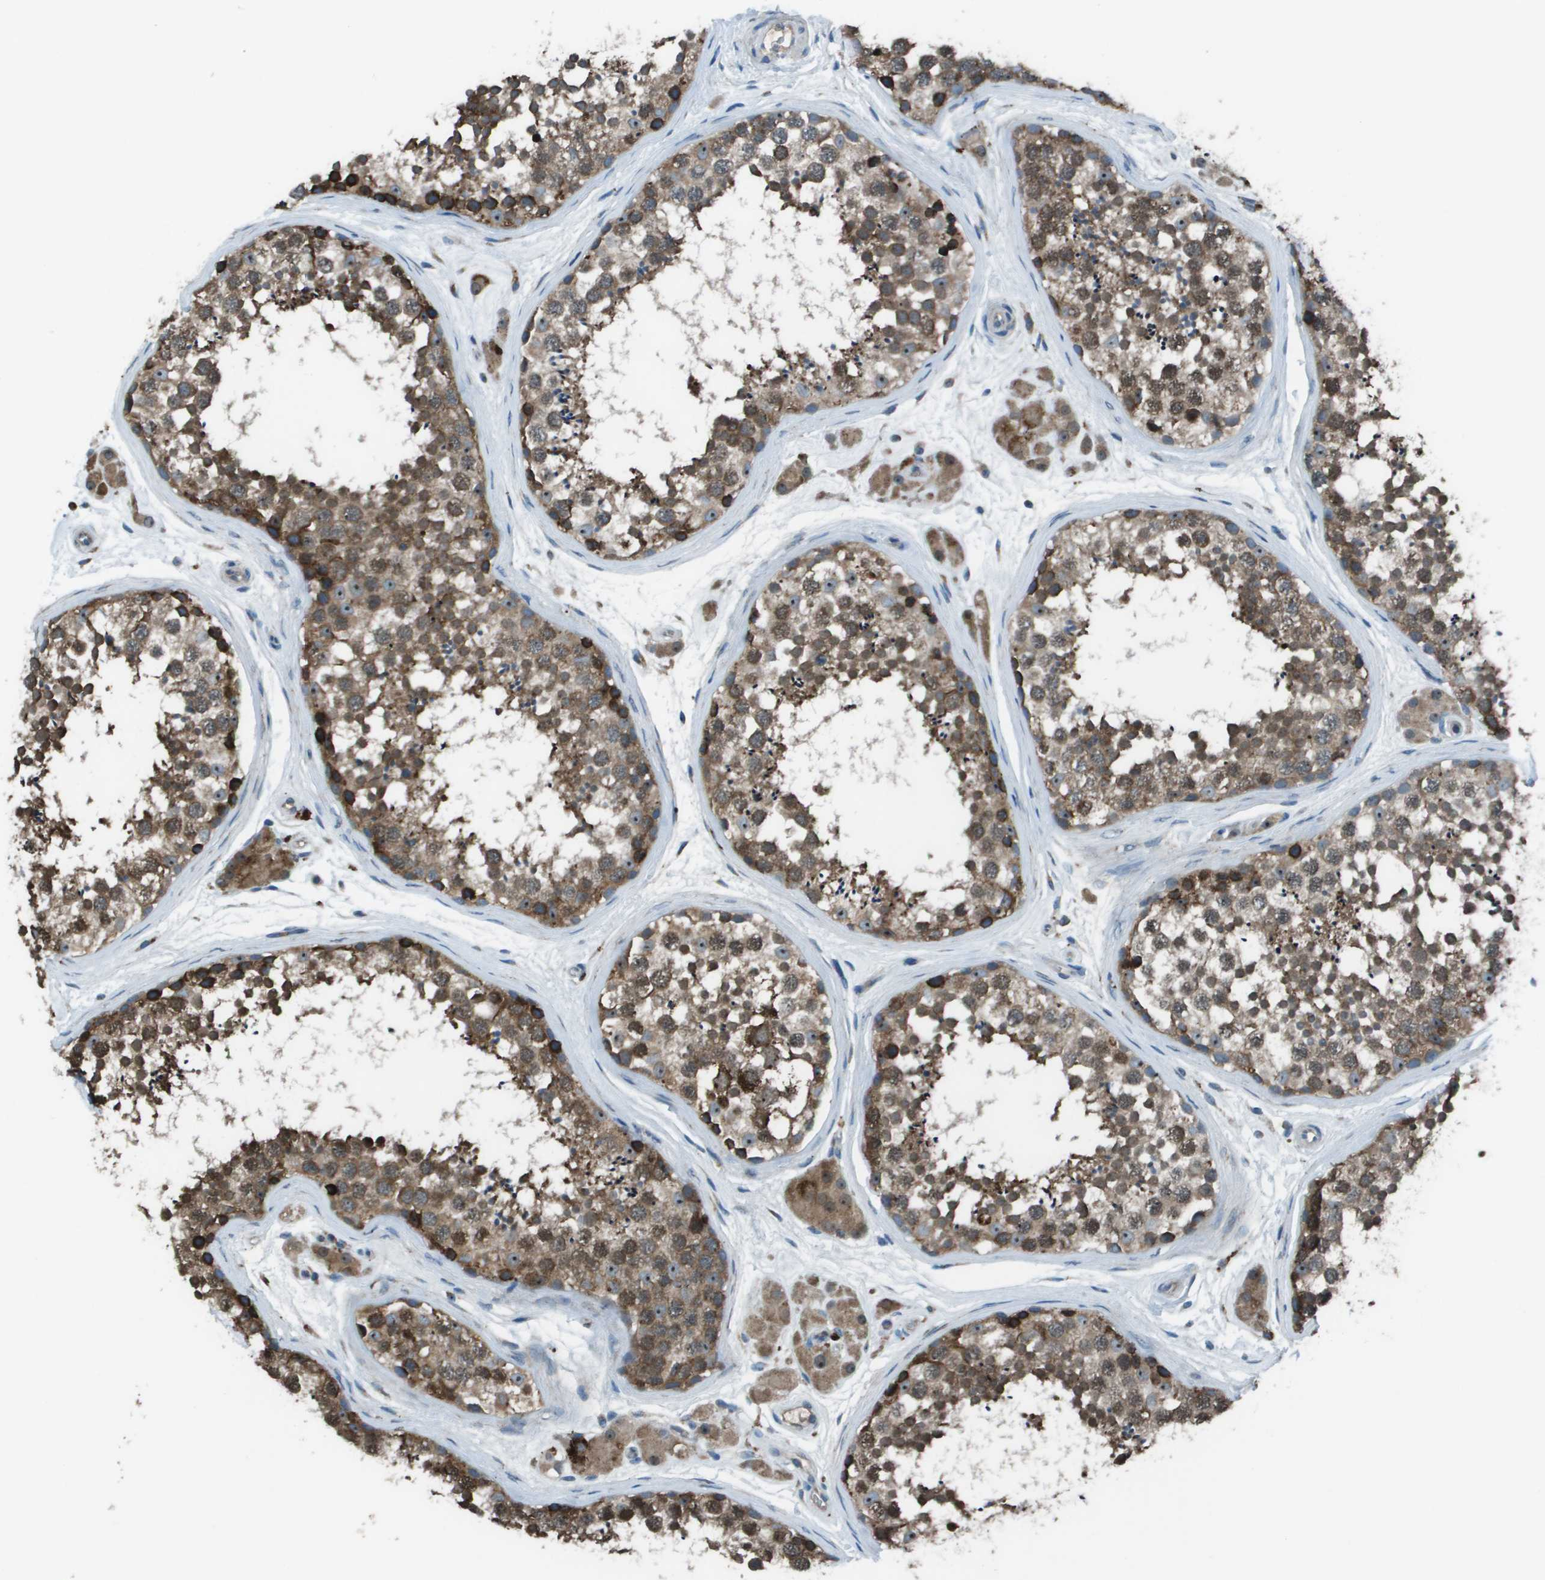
{"staining": {"intensity": "moderate", "quantity": ">75%", "location": "cytoplasmic/membranous"}, "tissue": "testis", "cell_type": "Cells in seminiferous ducts", "image_type": "normal", "snomed": [{"axis": "morphology", "description": "Normal tissue, NOS"}, {"axis": "topography", "description": "Testis"}], "caption": "Testis stained with immunohistochemistry (IHC) exhibits moderate cytoplasmic/membranous staining in about >75% of cells in seminiferous ducts.", "gene": "UTS2", "patient": {"sex": "male", "age": 56}}